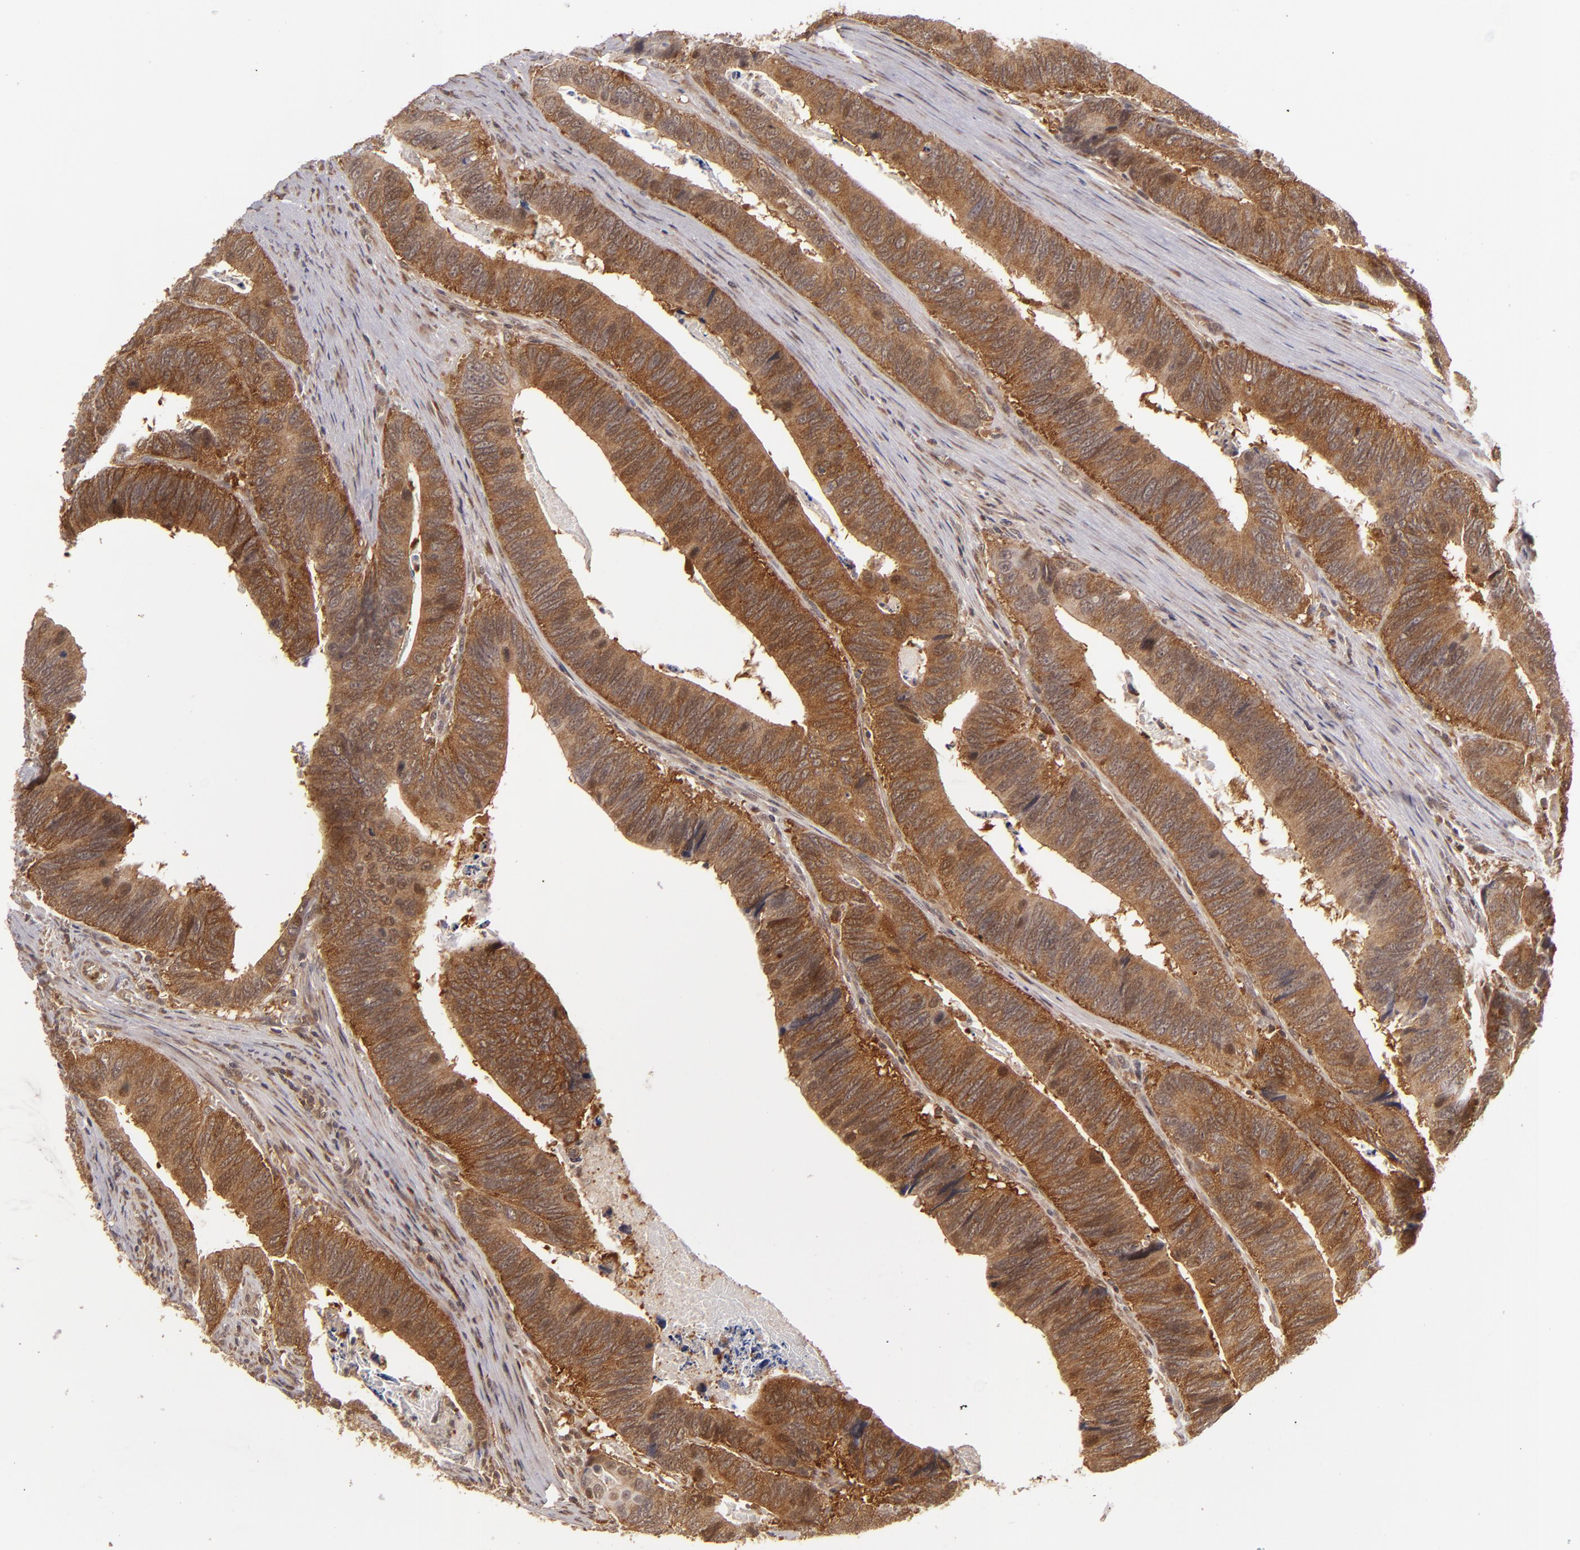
{"staining": {"intensity": "strong", "quantity": ">75%", "location": "cytoplasmic/membranous"}, "tissue": "colorectal cancer", "cell_type": "Tumor cells", "image_type": "cancer", "snomed": [{"axis": "morphology", "description": "Adenocarcinoma, NOS"}, {"axis": "topography", "description": "Colon"}], "caption": "High-magnification brightfield microscopy of colorectal cancer (adenocarcinoma) stained with DAB (3,3'-diaminobenzidine) (brown) and counterstained with hematoxylin (blue). tumor cells exhibit strong cytoplasmic/membranous expression is present in about>75% of cells. (DAB = brown stain, brightfield microscopy at high magnification).", "gene": "MAPK3", "patient": {"sex": "male", "age": 72}}